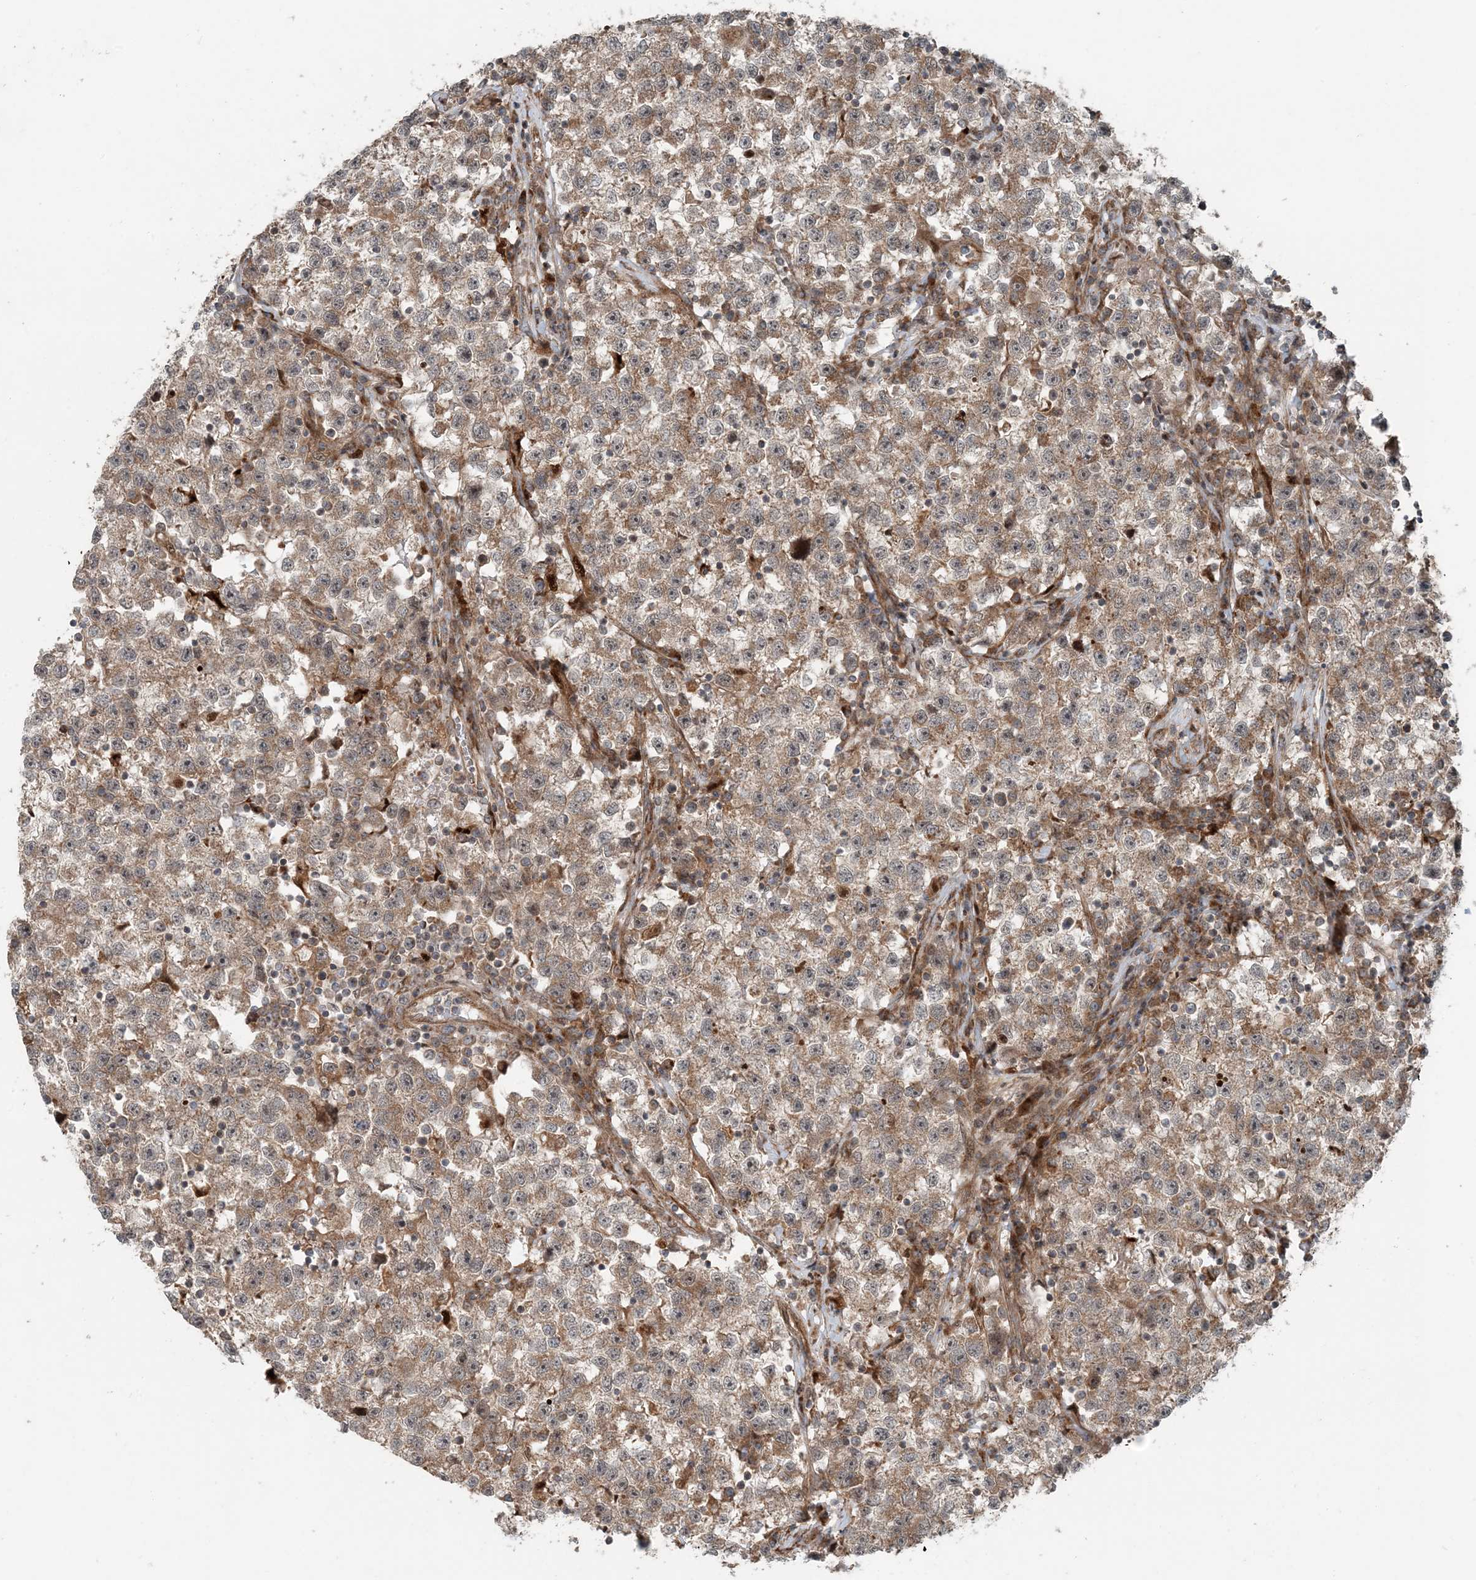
{"staining": {"intensity": "weak", "quantity": ">75%", "location": "cytoplasmic/membranous"}, "tissue": "testis cancer", "cell_type": "Tumor cells", "image_type": "cancer", "snomed": [{"axis": "morphology", "description": "Seminoma, NOS"}, {"axis": "topography", "description": "Testis"}], "caption": "This is a photomicrograph of IHC staining of testis seminoma, which shows weak positivity in the cytoplasmic/membranous of tumor cells.", "gene": "EDEM2", "patient": {"sex": "male", "age": 22}}